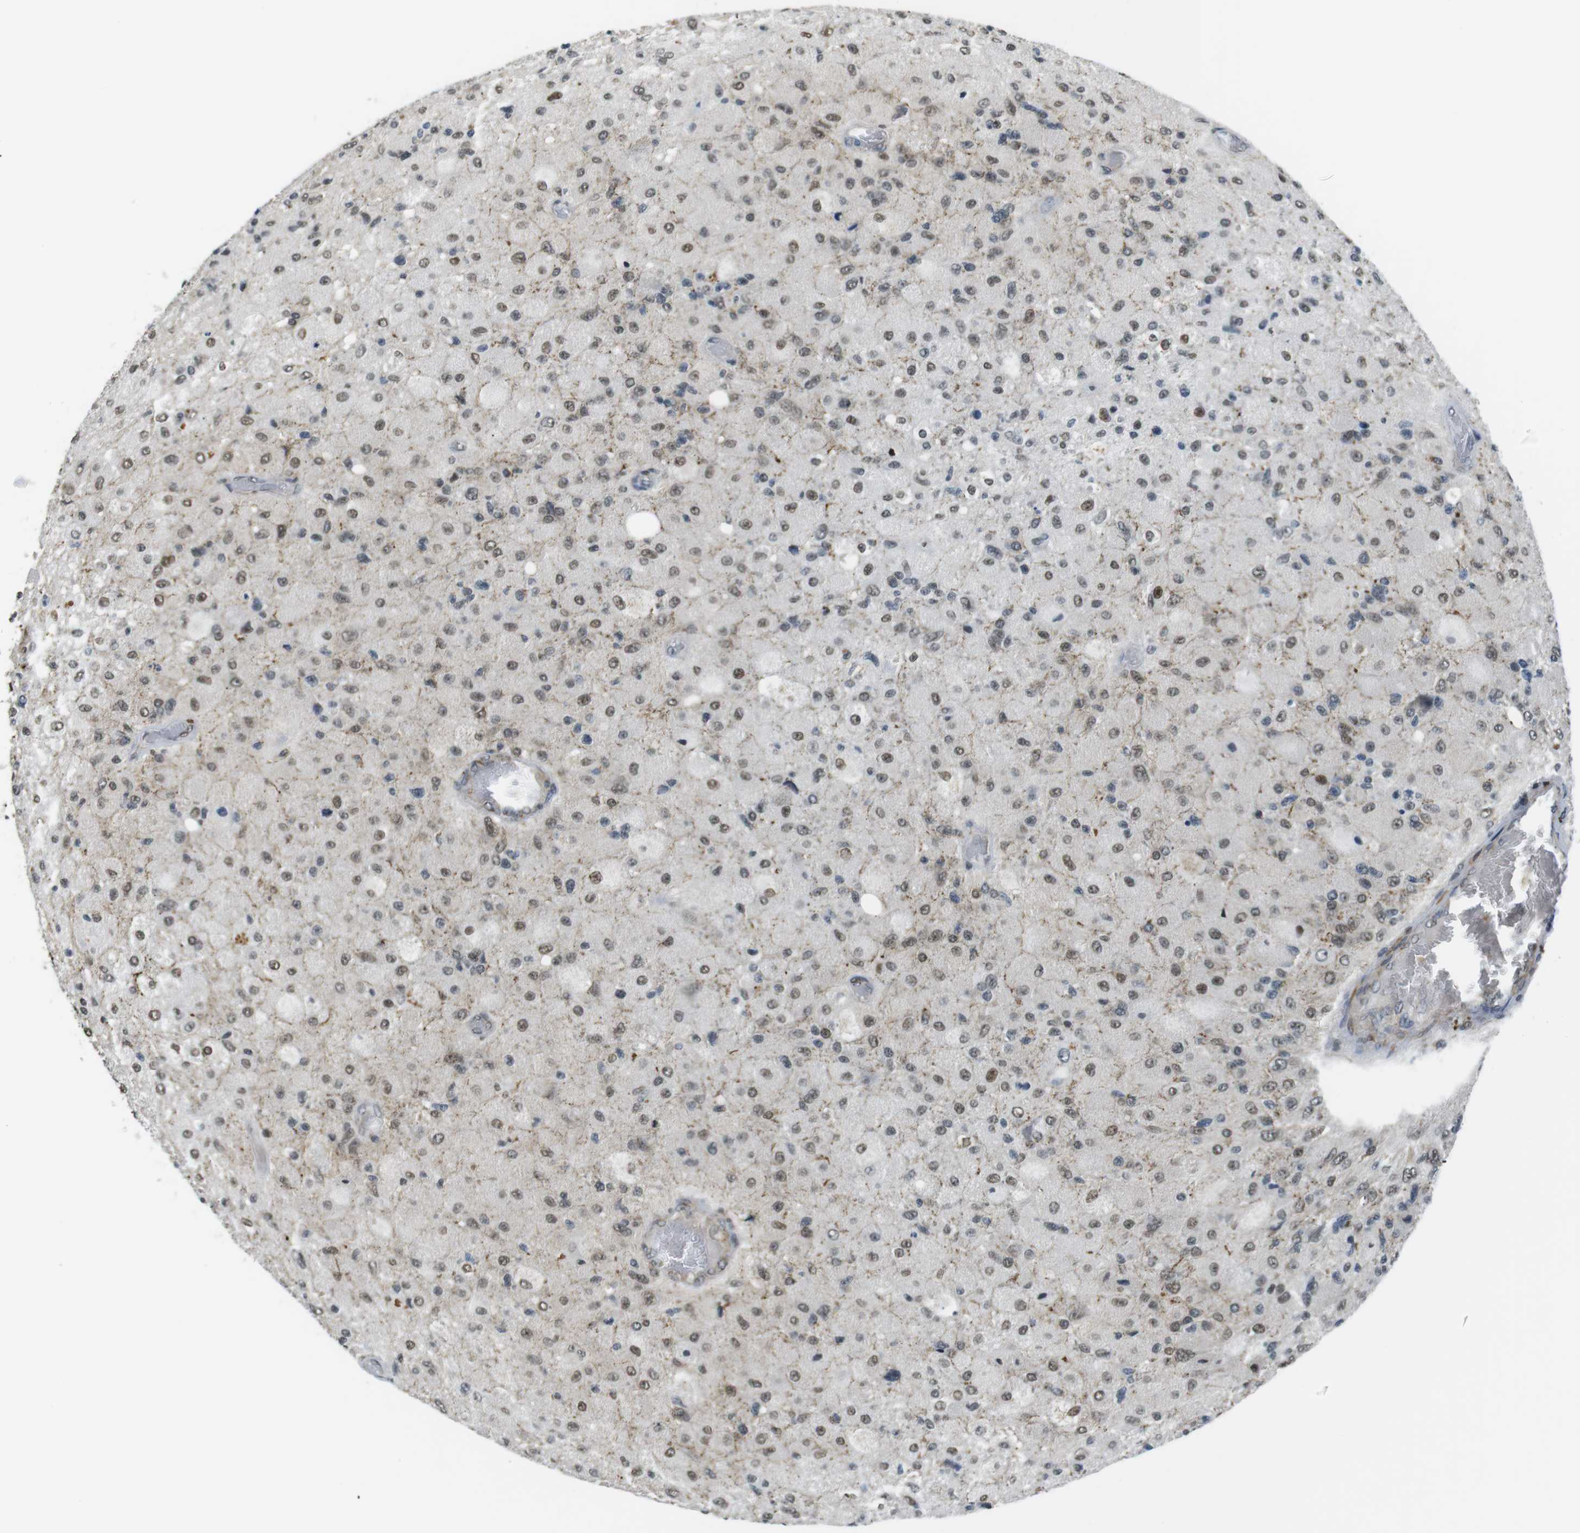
{"staining": {"intensity": "weak", "quantity": ">75%", "location": "nuclear"}, "tissue": "glioma", "cell_type": "Tumor cells", "image_type": "cancer", "snomed": [{"axis": "morphology", "description": "Normal tissue, NOS"}, {"axis": "morphology", "description": "Glioma, malignant, High grade"}, {"axis": "topography", "description": "Cerebral cortex"}], "caption": "Immunohistochemical staining of malignant glioma (high-grade) shows low levels of weak nuclear expression in approximately >75% of tumor cells.", "gene": "USP7", "patient": {"sex": "male", "age": 77}}